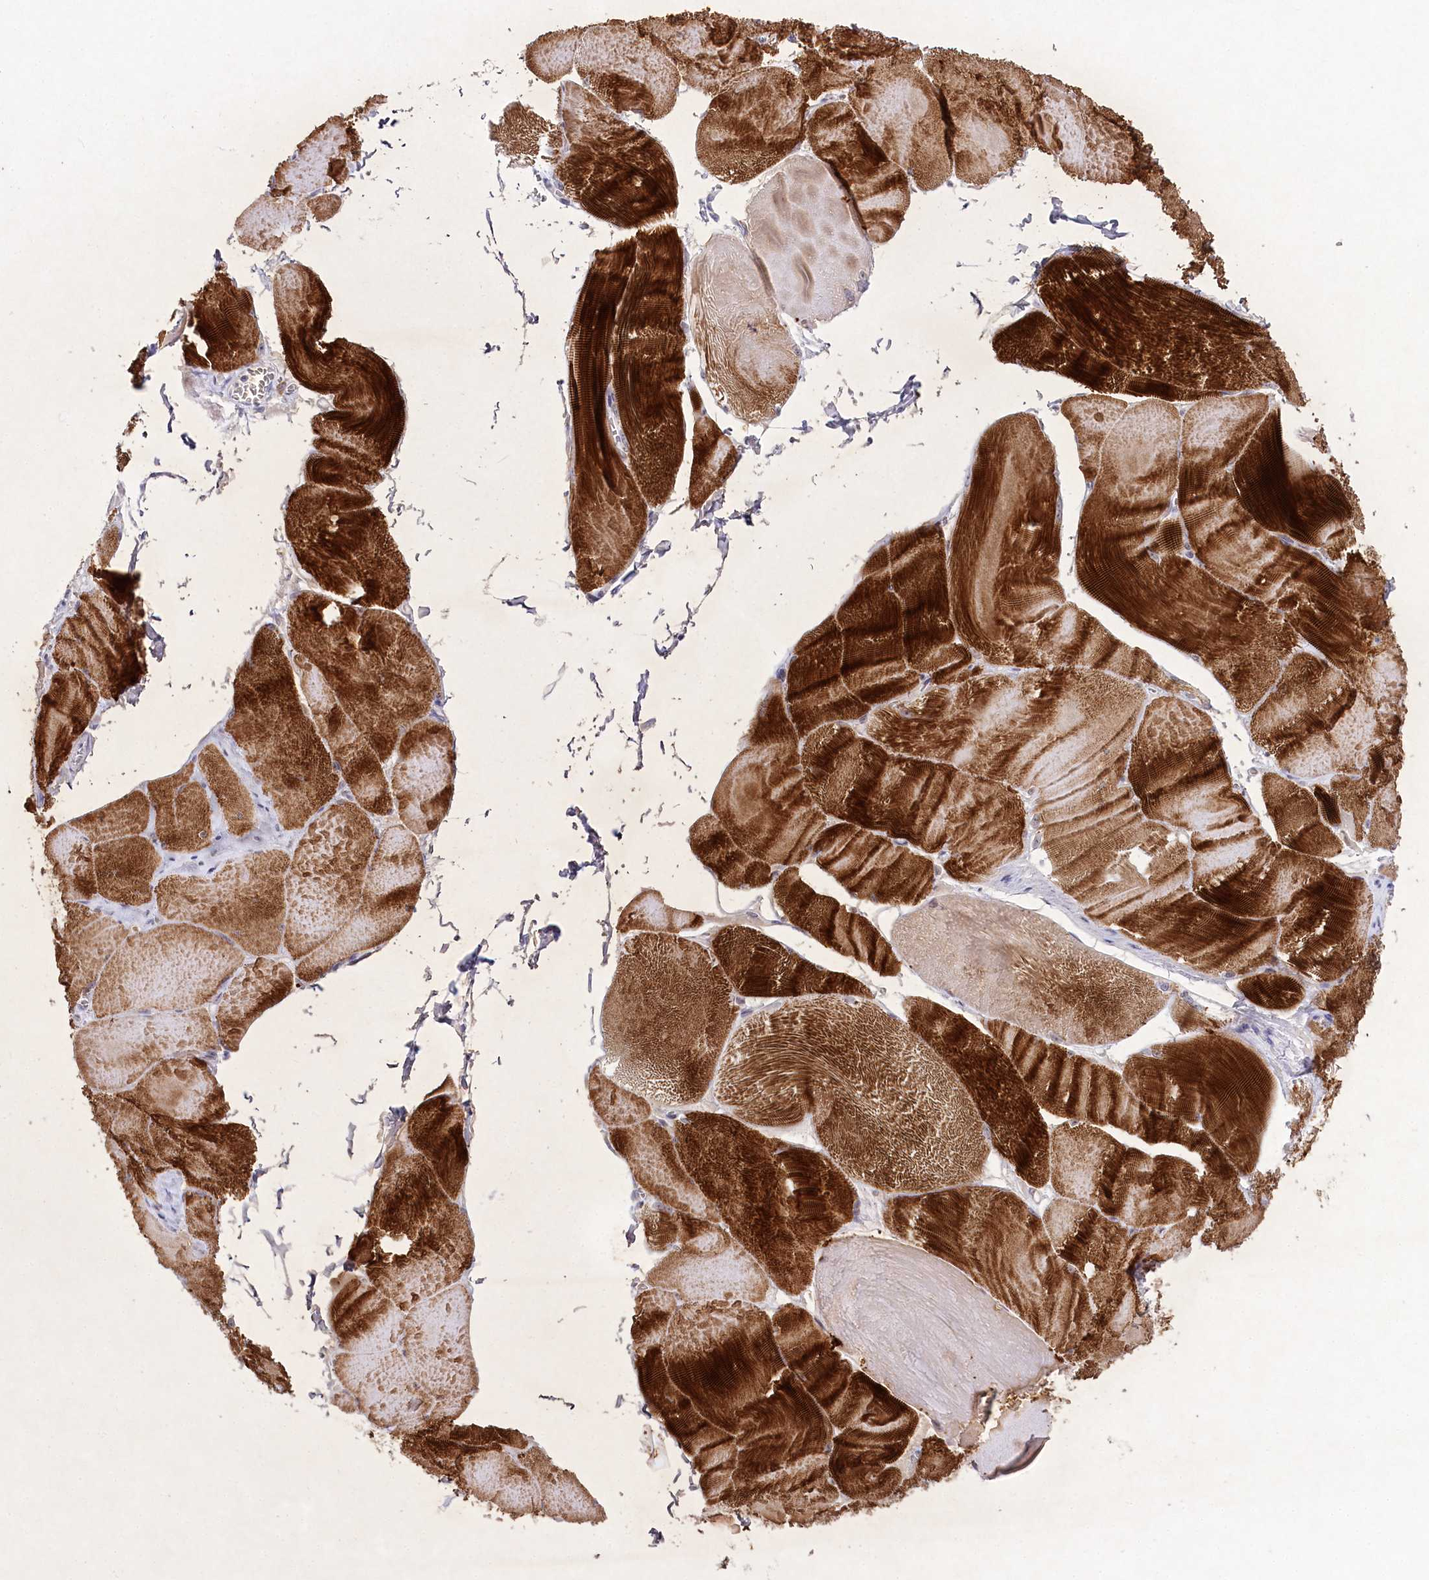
{"staining": {"intensity": "strong", "quantity": ">75%", "location": "cytoplasmic/membranous"}, "tissue": "skeletal muscle", "cell_type": "Myocytes", "image_type": "normal", "snomed": [{"axis": "morphology", "description": "Normal tissue, NOS"}, {"axis": "morphology", "description": "Basal cell carcinoma"}, {"axis": "topography", "description": "Skeletal muscle"}], "caption": "High-power microscopy captured an immunohistochemistry photomicrograph of normal skeletal muscle, revealing strong cytoplasmic/membranous expression in approximately >75% of myocytes. (Brightfield microscopy of DAB IHC at high magnification).", "gene": "MYOZ1", "patient": {"sex": "female", "age": 64}}